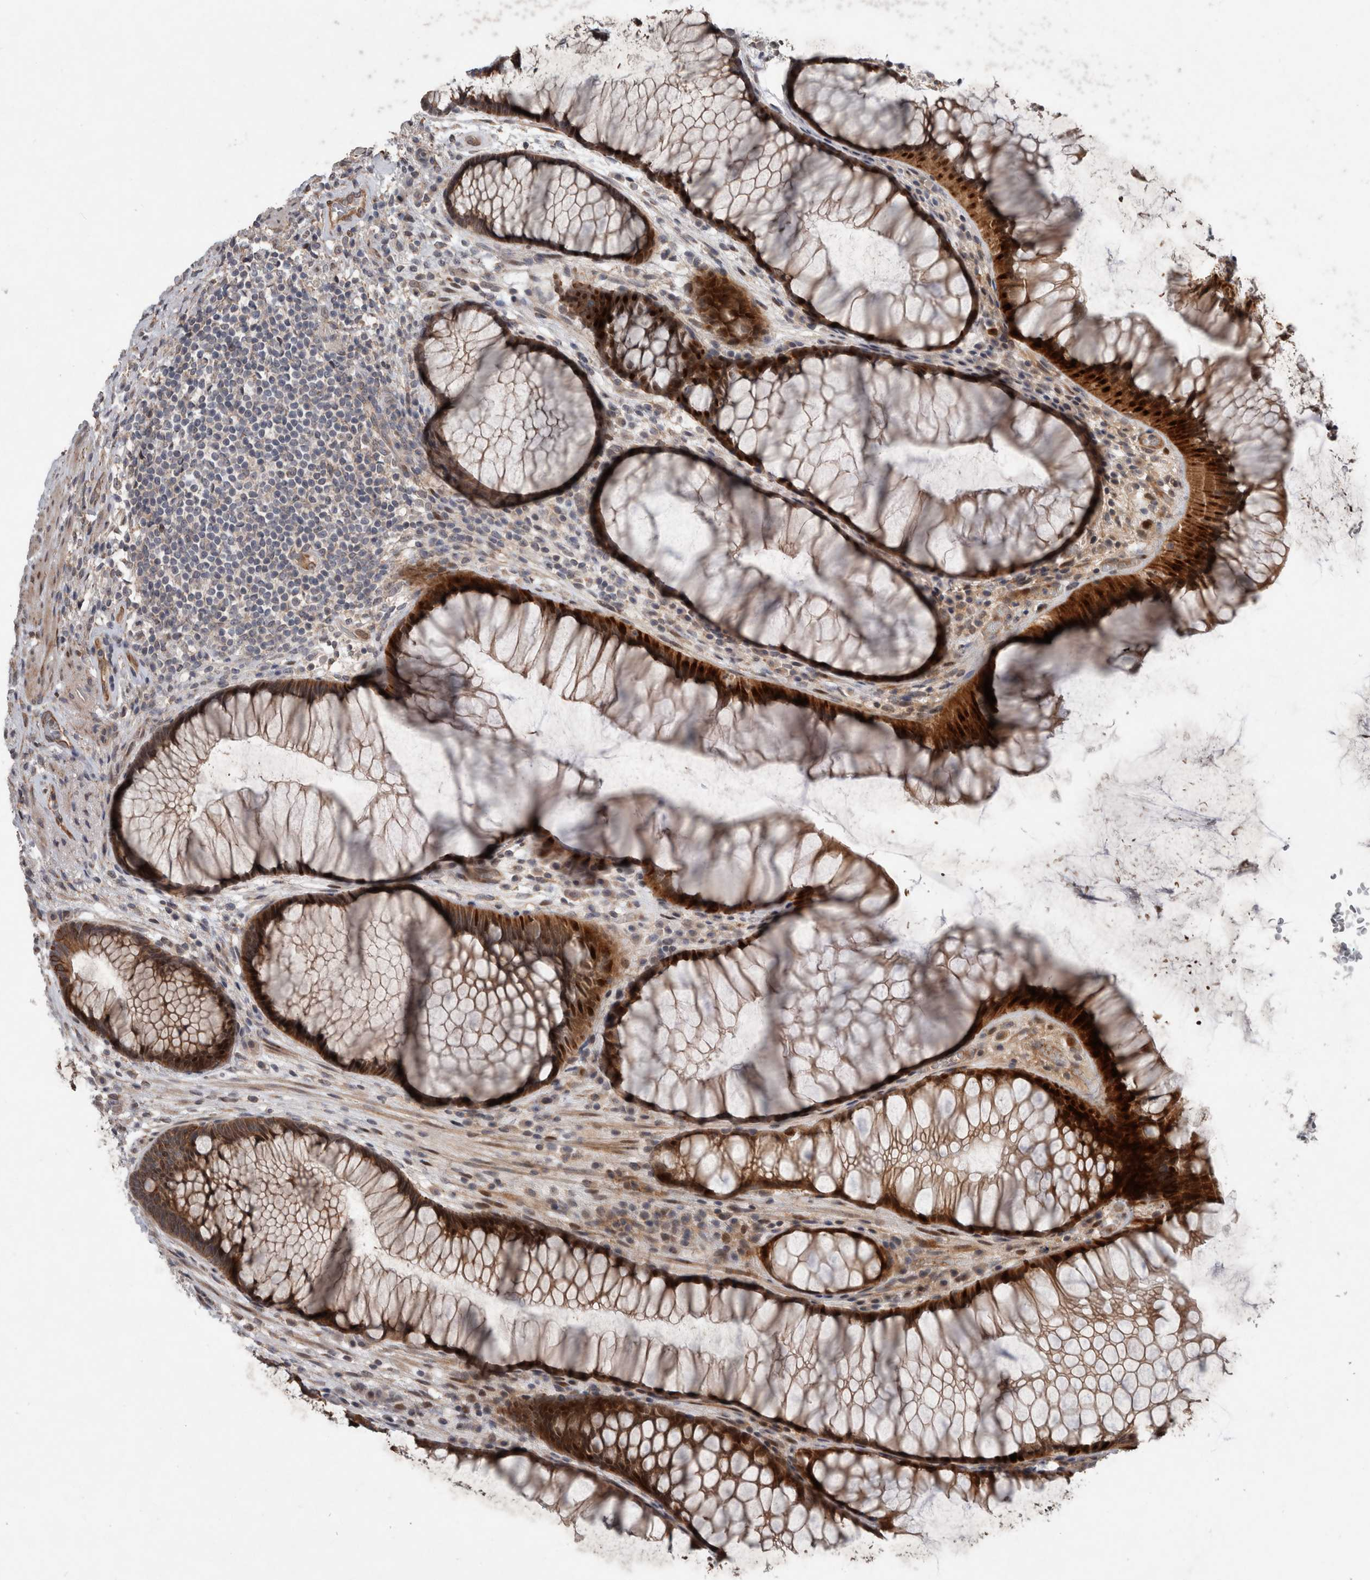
{"staining": {"intensity": "moderate", "quantity": ">75%", "location": "cytoplasmic/membranous,nuclear"}, "tissue": "rectum", "cell_type": "Glandular cells", "image_type": "normal", "snomed": [{"axis": "morphology", "description": "Normal tissue, NOS"}, {"axis": "topography", "description": "Rectum"}], "caption": "Glandular cells demonstrate medium levels of moderate cytoplasmic/membranous,nuclear staining in approximately >75% of cells in benign rectum.", "gene": "GIMAP6", "patient": {"sex": "male", "age": 51}}